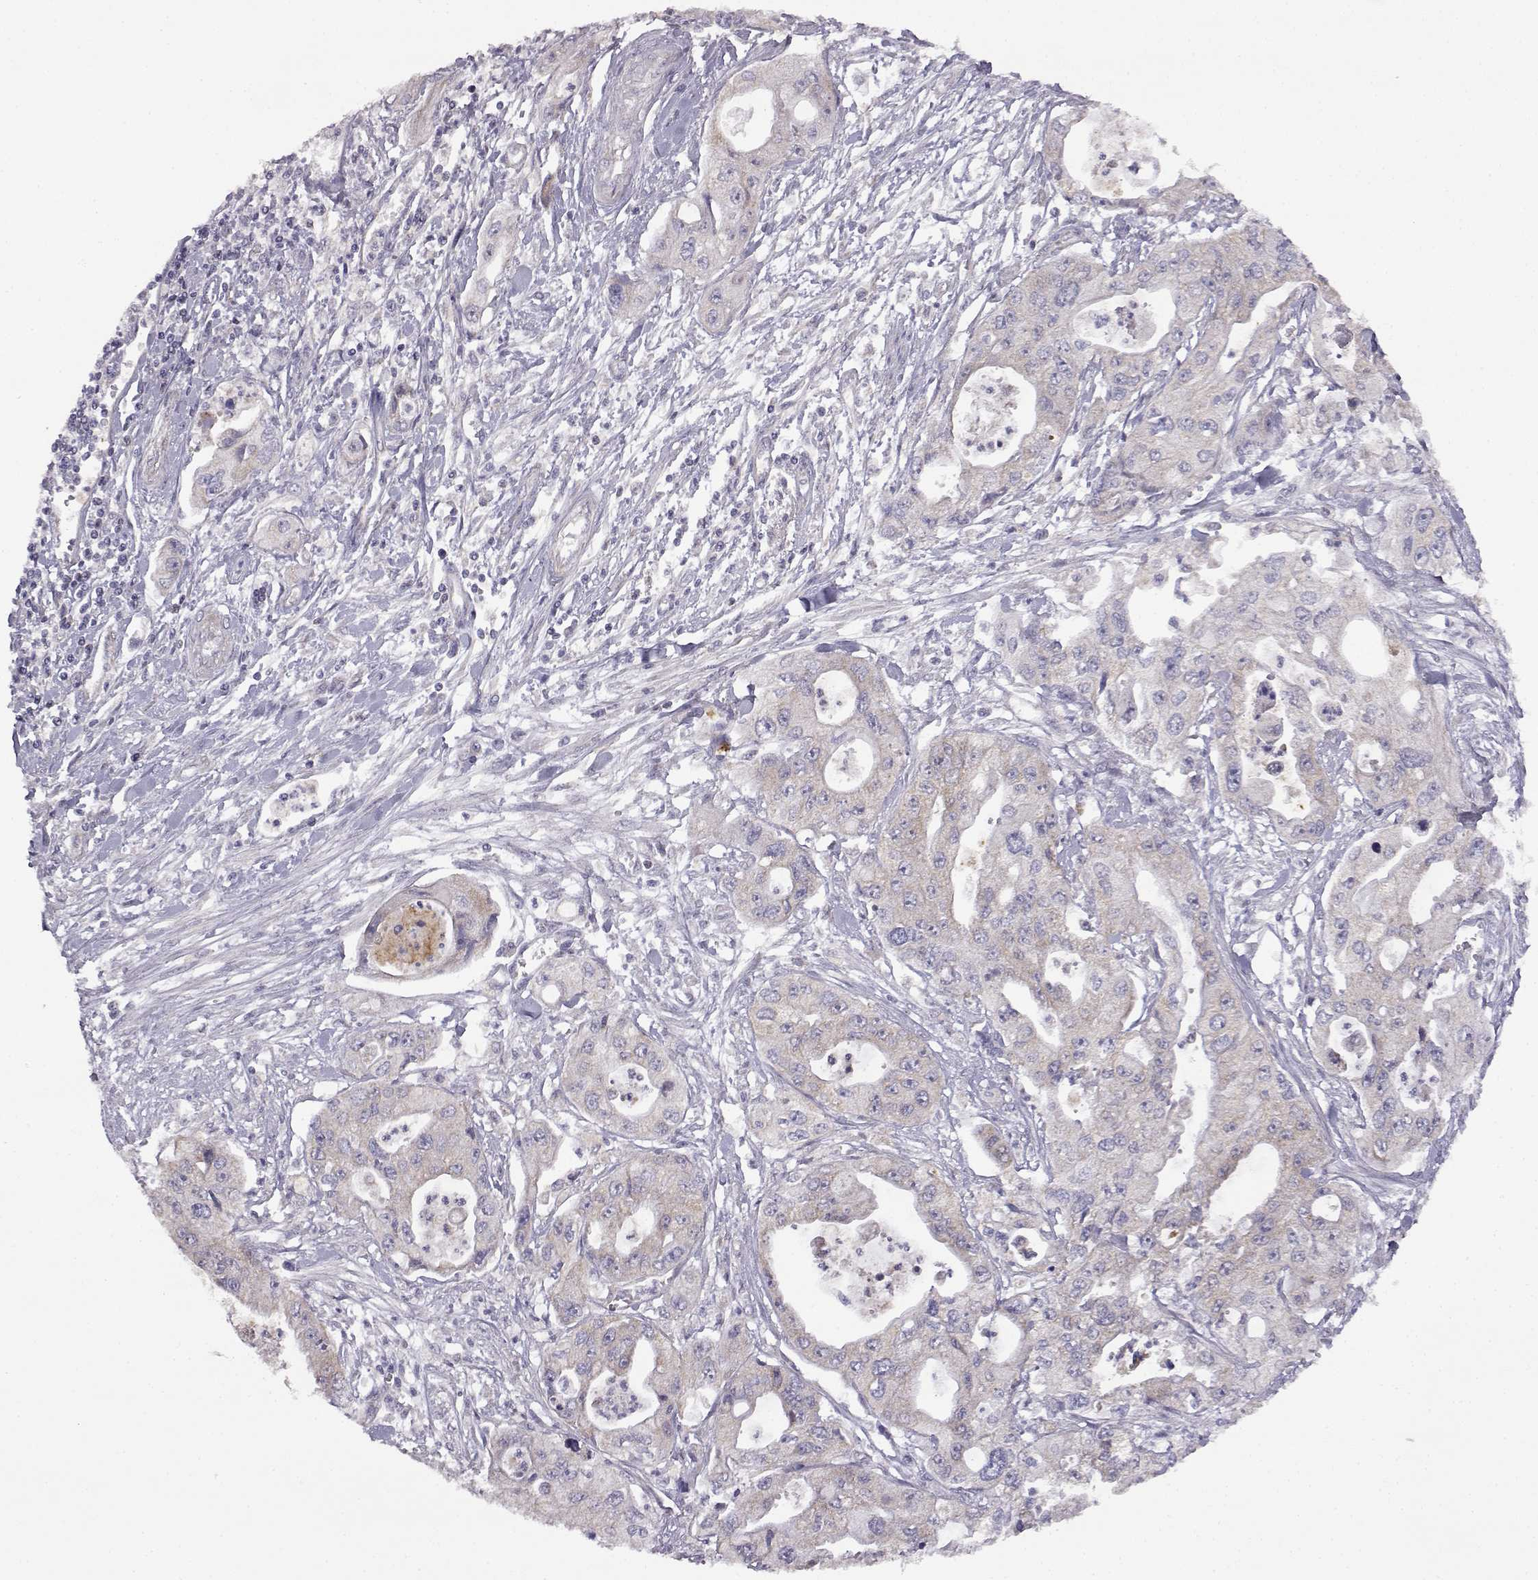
{"staining": {"intensity": "weak", "quantity": "<25%", "location": "cytoplasmic/membranous"}, "tissue": "pancreatic cancer", "cell_type": "Tumor cells", "image_type": "cancer", "snomed": [{"axis": "morphology", "description": "Adenocarcinoma, NOS"}, {"axis": "topography", "description": "Pancreas"}], "caption": "Pancreatic cancer (adenocarcinoma) was stained to show a protein in brown. There is no significant staining in tumor cells.", "gene": "DDC", "patient": {"sex": "male", "age": 70}}